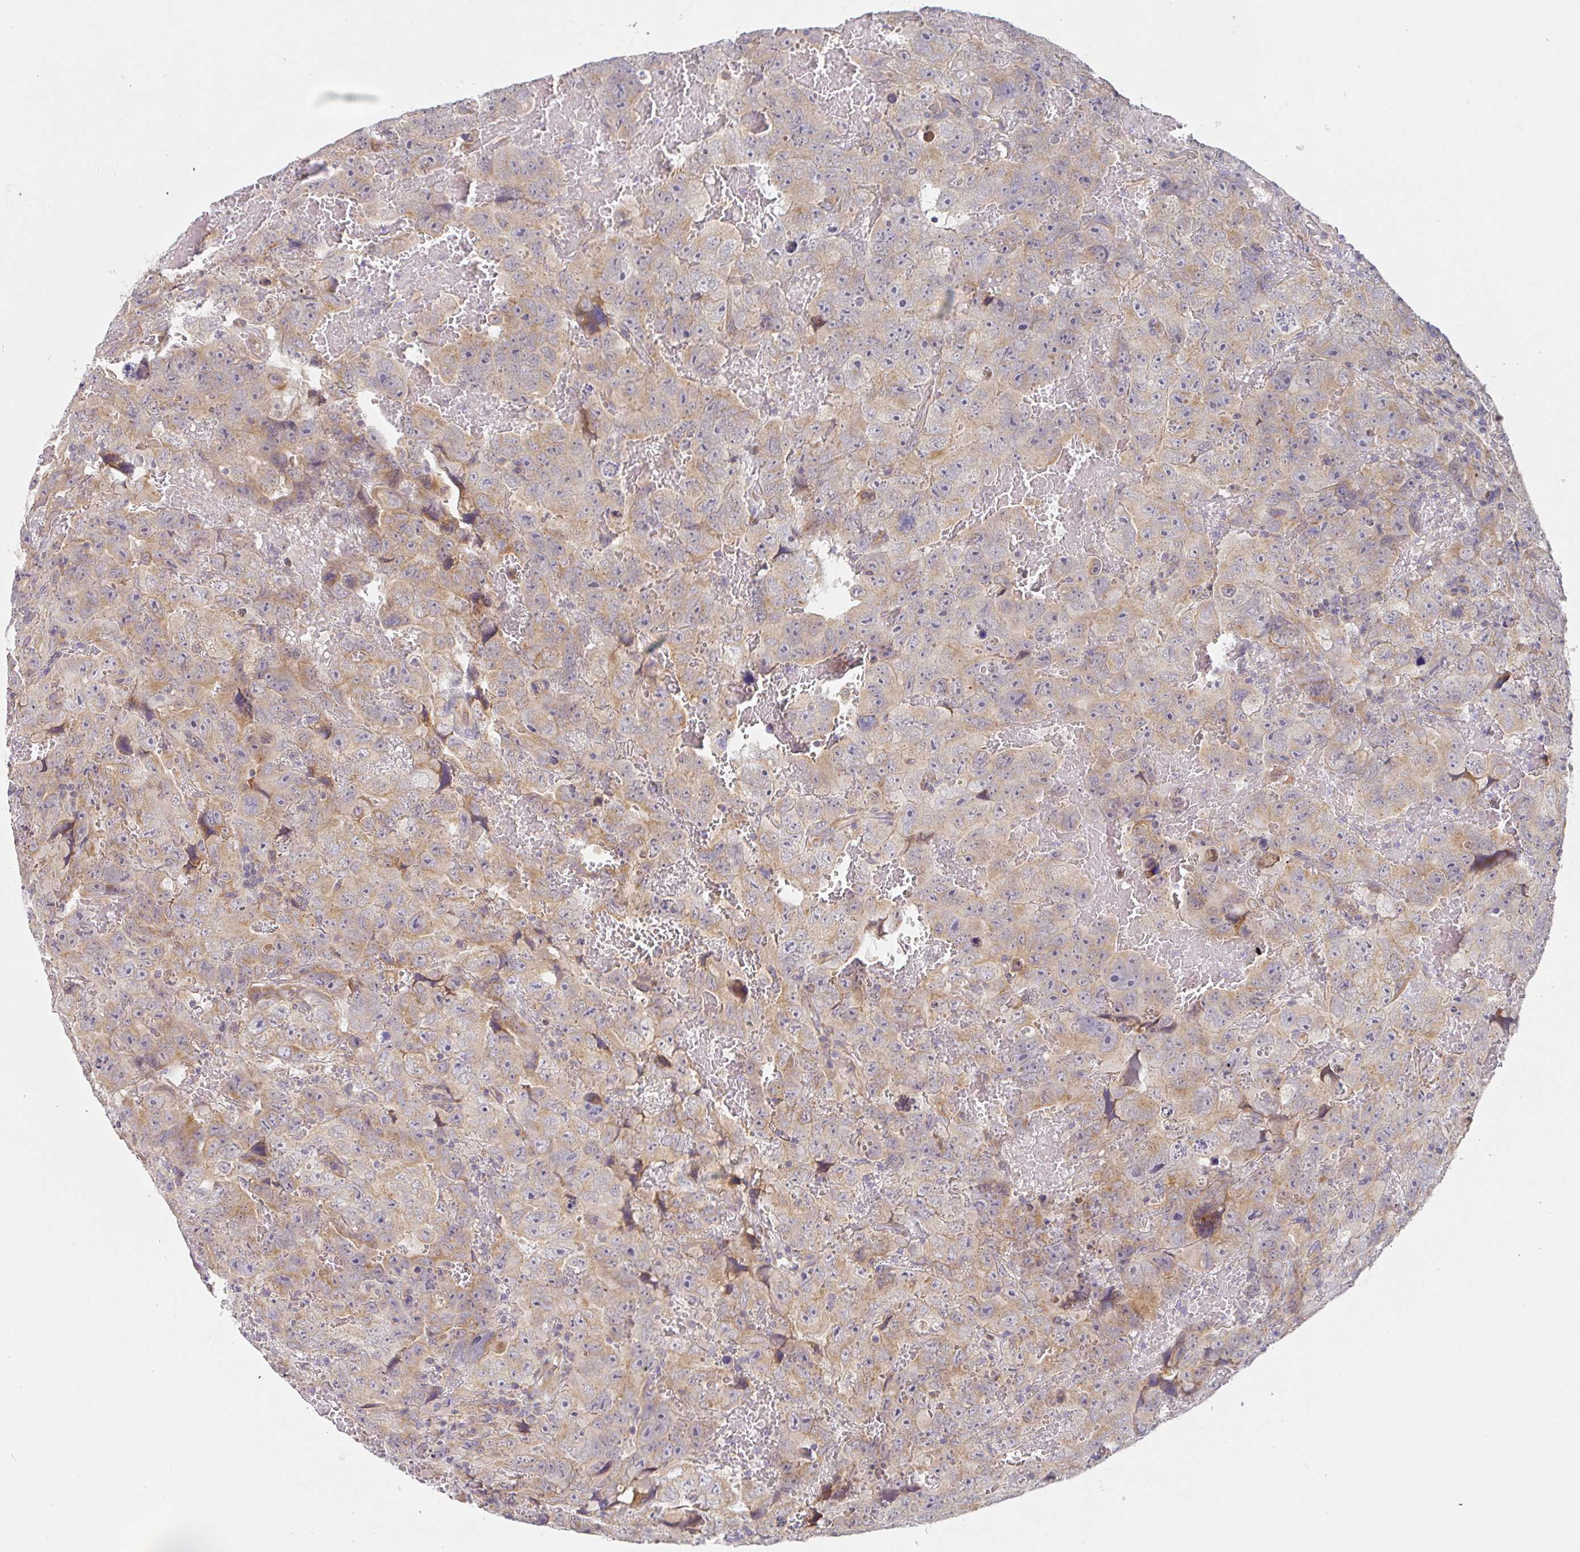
{"staining": {"intensity": "moderate", "quantity": ">75%", "location": "cytoplasmic/membranous"}, "tissue": "testis cancer", "cell_type": "Tumor cells", "image_type": "cancer", "snomed": [{"axis": "morphology", "description": "Carcinoma, Embryonal, NOS"}, {"axis": "topography", "description": "Testis"}], "caption": "A histopathology image showing moderate cytoplasmic/membranous expression in about >75% of tumor cells in testis cancer, as visualized by brown immunohistochemical staining.", "gene": "DERL2", "patient": {"sex": "male", "age": 45}}